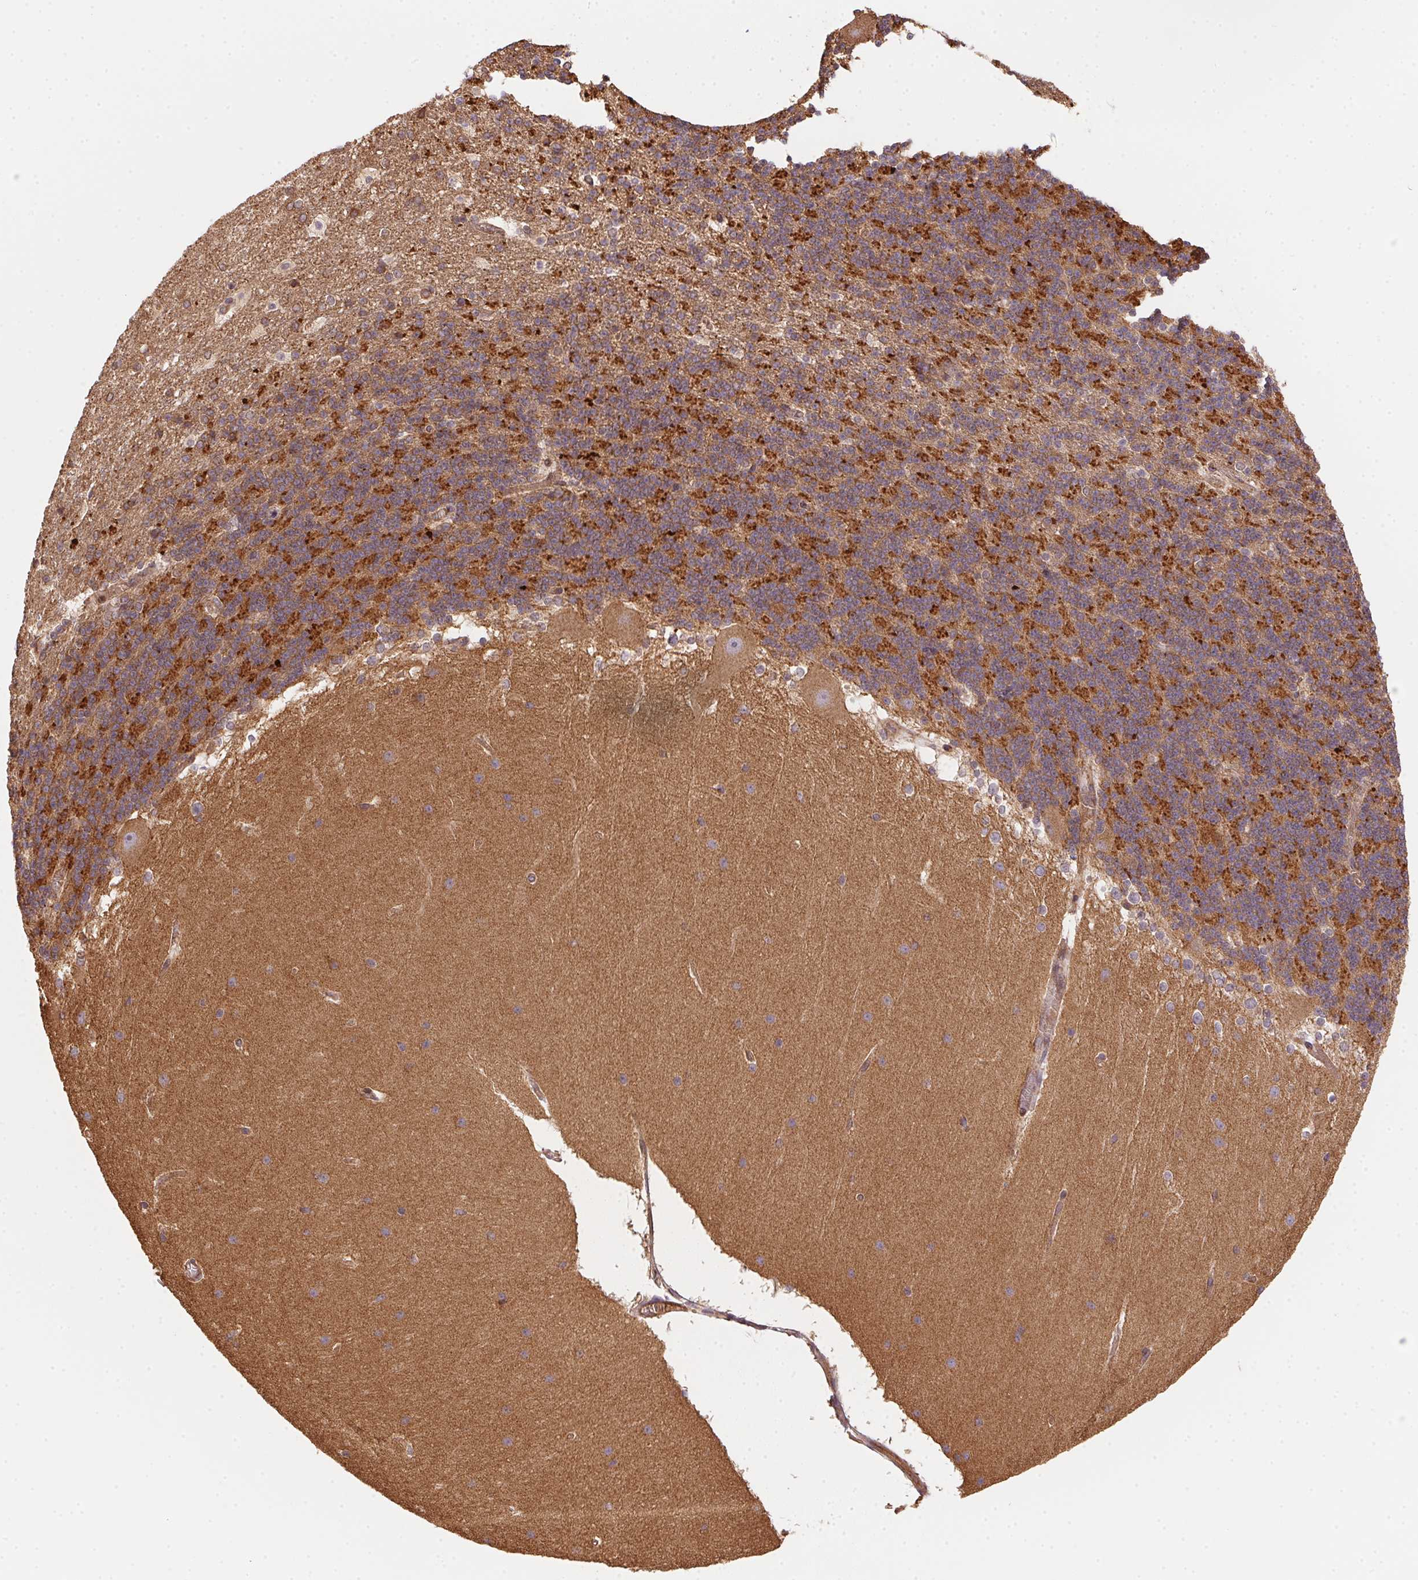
{"staining": {"intensity": "strong", "quantity": "25%-75%", "location": "cytoplasmic/membranous"}, "tissue": "cerebellum", "cell_type": "Cells in granular layer", "image_type": "normal", "snomed": [{"axis": "morphology", "description": "Normal tissue, NOS"}, {"axis": "topography", "description": "Cerebellum"}], "caption": "Protein expression analysis of benign cerebellum displays strong cytoplasmic/membranous staining in approximately 25%-75% of cells in granular layer.", "gene": "USE1", "patient": {"sex": "female", "age": 19}}